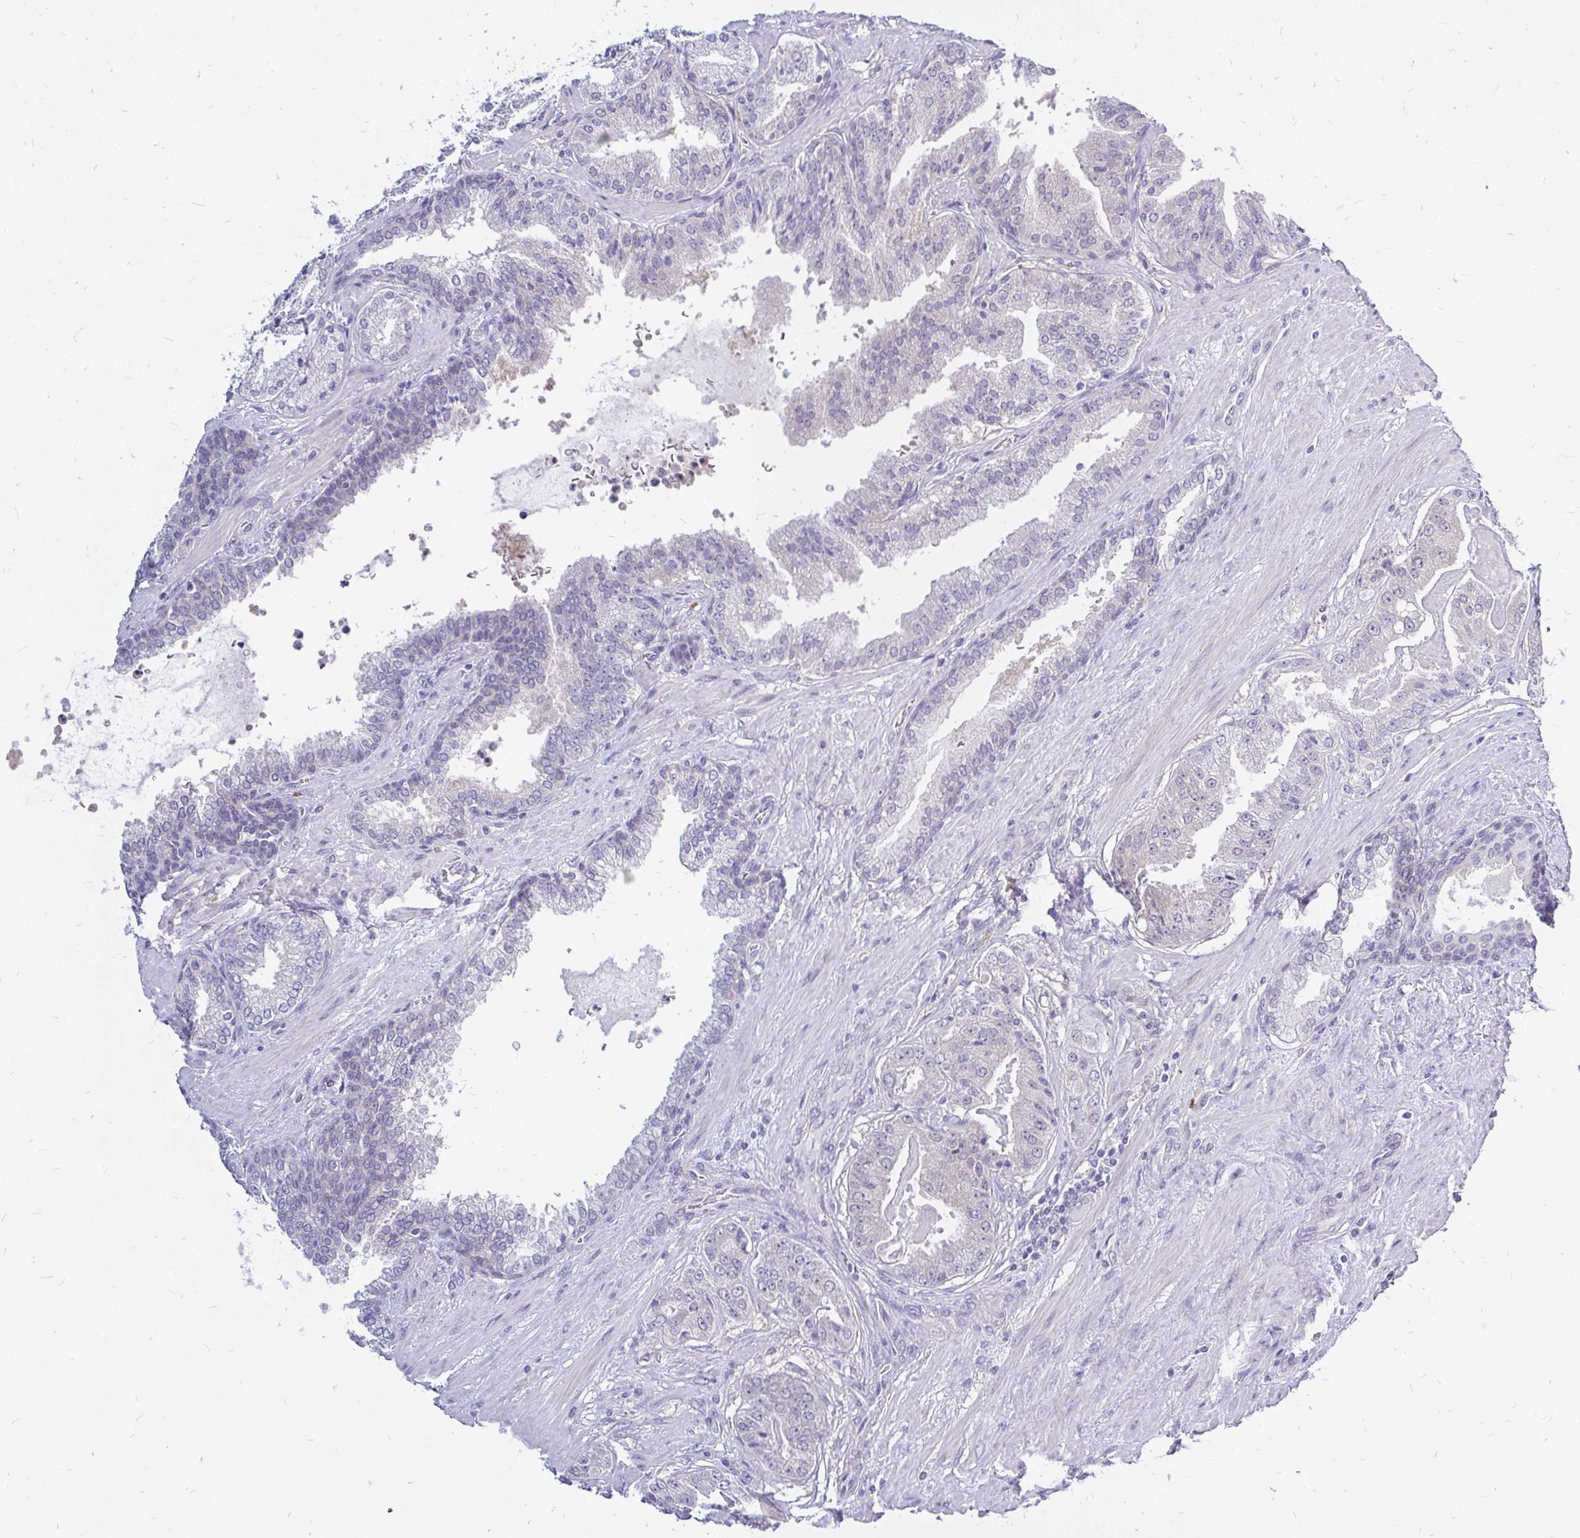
{"staining": {"intensity": "negative", "quantity": "none", "location": "none"}, "tissue": "prostate cancer", "cell_type": "Tumor cells", "image_type": "cancer", "snomed": [{"axis": "morphology", "description": "Adenocarcinoma, High grade"}, {"axis": "topography", "description": "Prostate"}], "caption": "Immunohistochemical staining of prostate adenocarcinoma (high-grade) shows no significant expression in tumor cells. (DAB (3,3'-diaminobenzidine) IHC, high magnification).", "gene": "MAP1LC3A", "patient": {"sex": "male", "age": 63}}